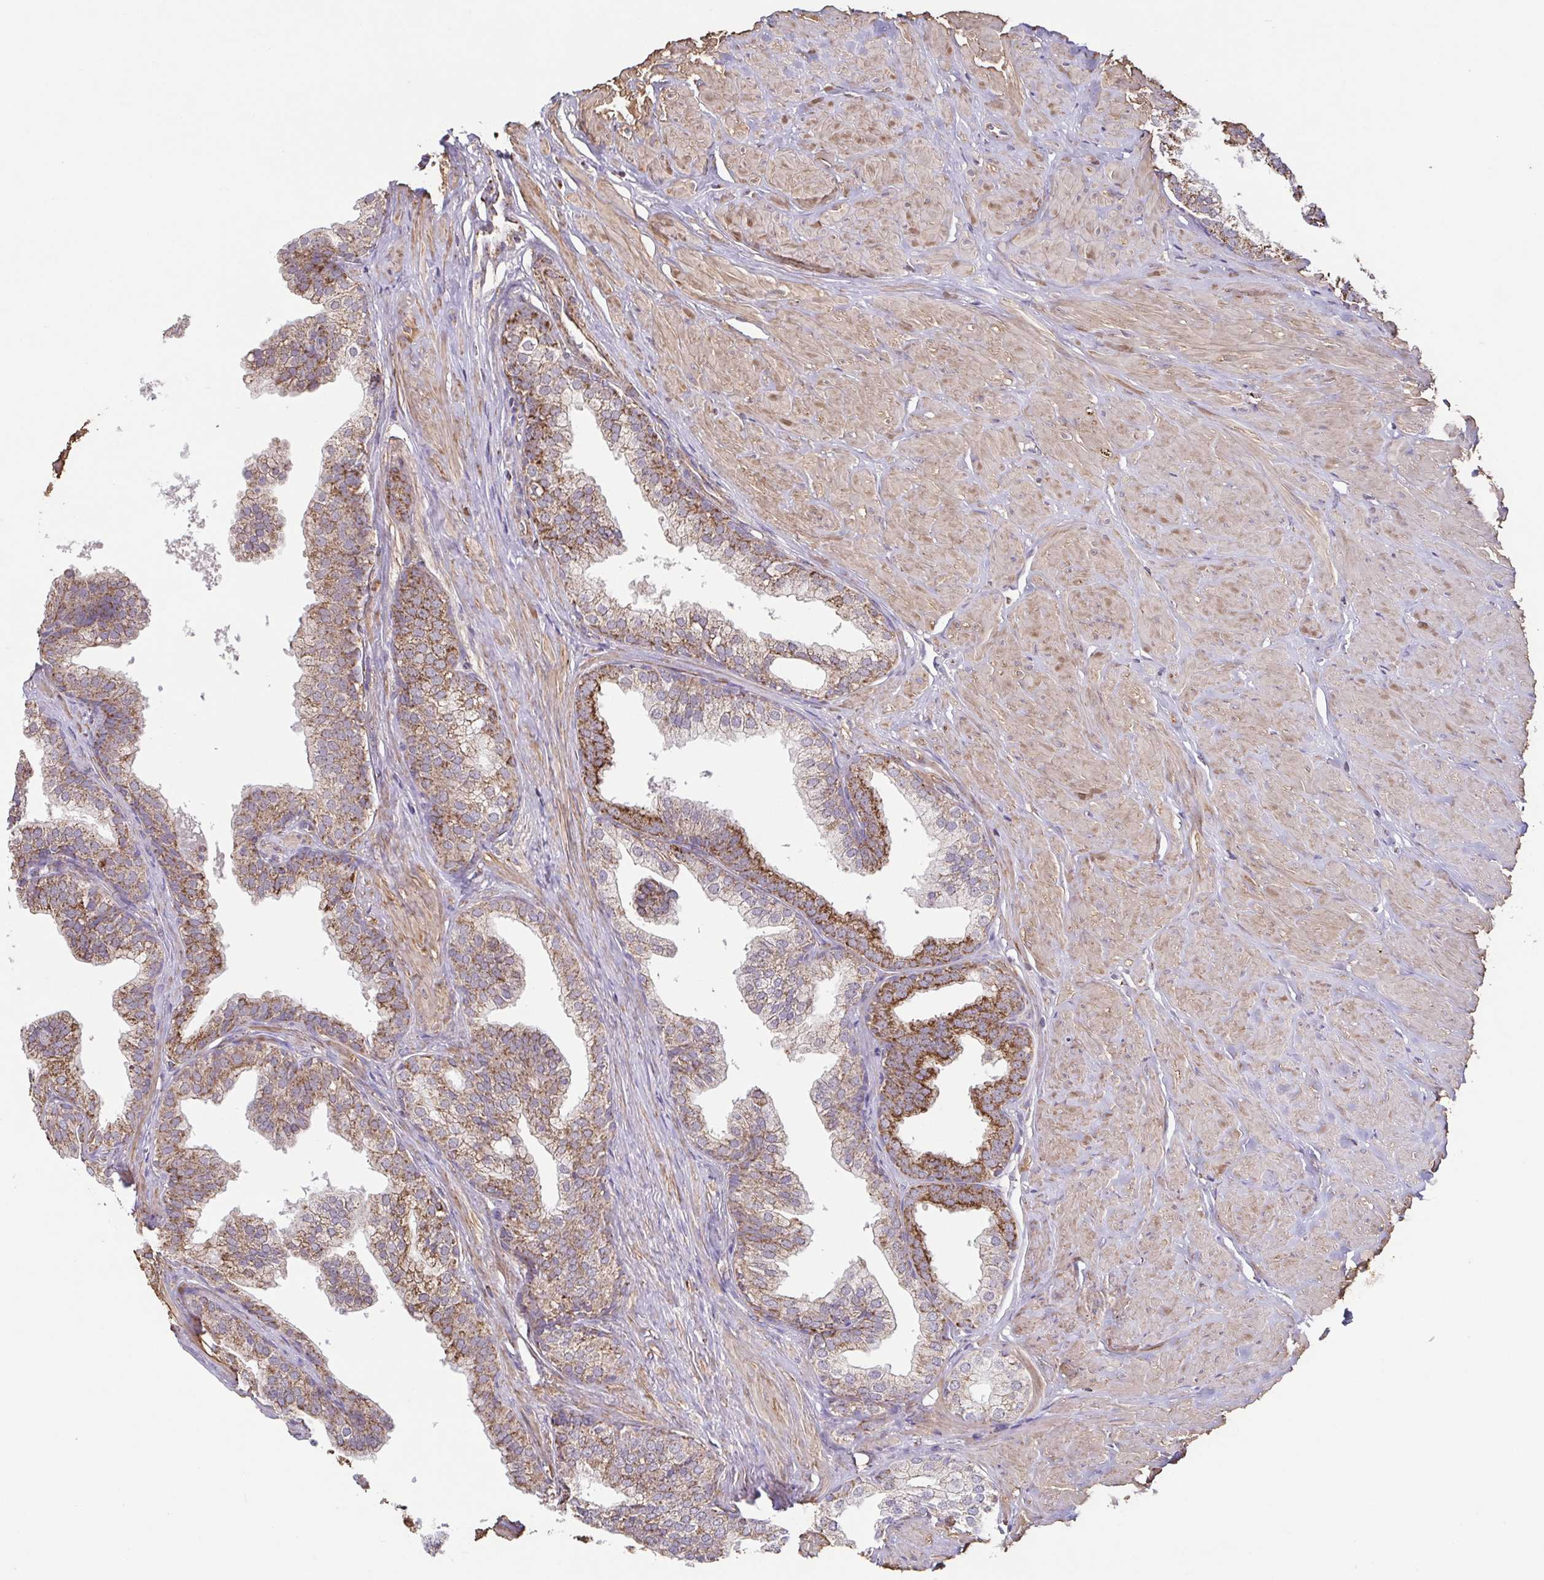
{"staining": {"intensity": "moderate", "quantity": "25%-75%", "location": "cytoplasmic/membranous"}, "tissue": "prostate", "cell_type": "Glandular cells", "image_type": "normal", "snomed": [{"axis": "morphology", "description": "Normal tissue, NOS"}, {"axis": "topography", "description": "Prostate"}, {"axis": "topography", "description": "Peripheral nerve tissue"}], "caption": "The immunohistochemical stain labels moderate cytoplasmic/membranous staining in glandular cells of normal prostate. The protein is stained brown, and the nuclei are stained in blue (DAB IHC with brightfield microscopy, high magnification).", "gene": "DIP2B", "patient": {"sex": "male", "age": 55}}